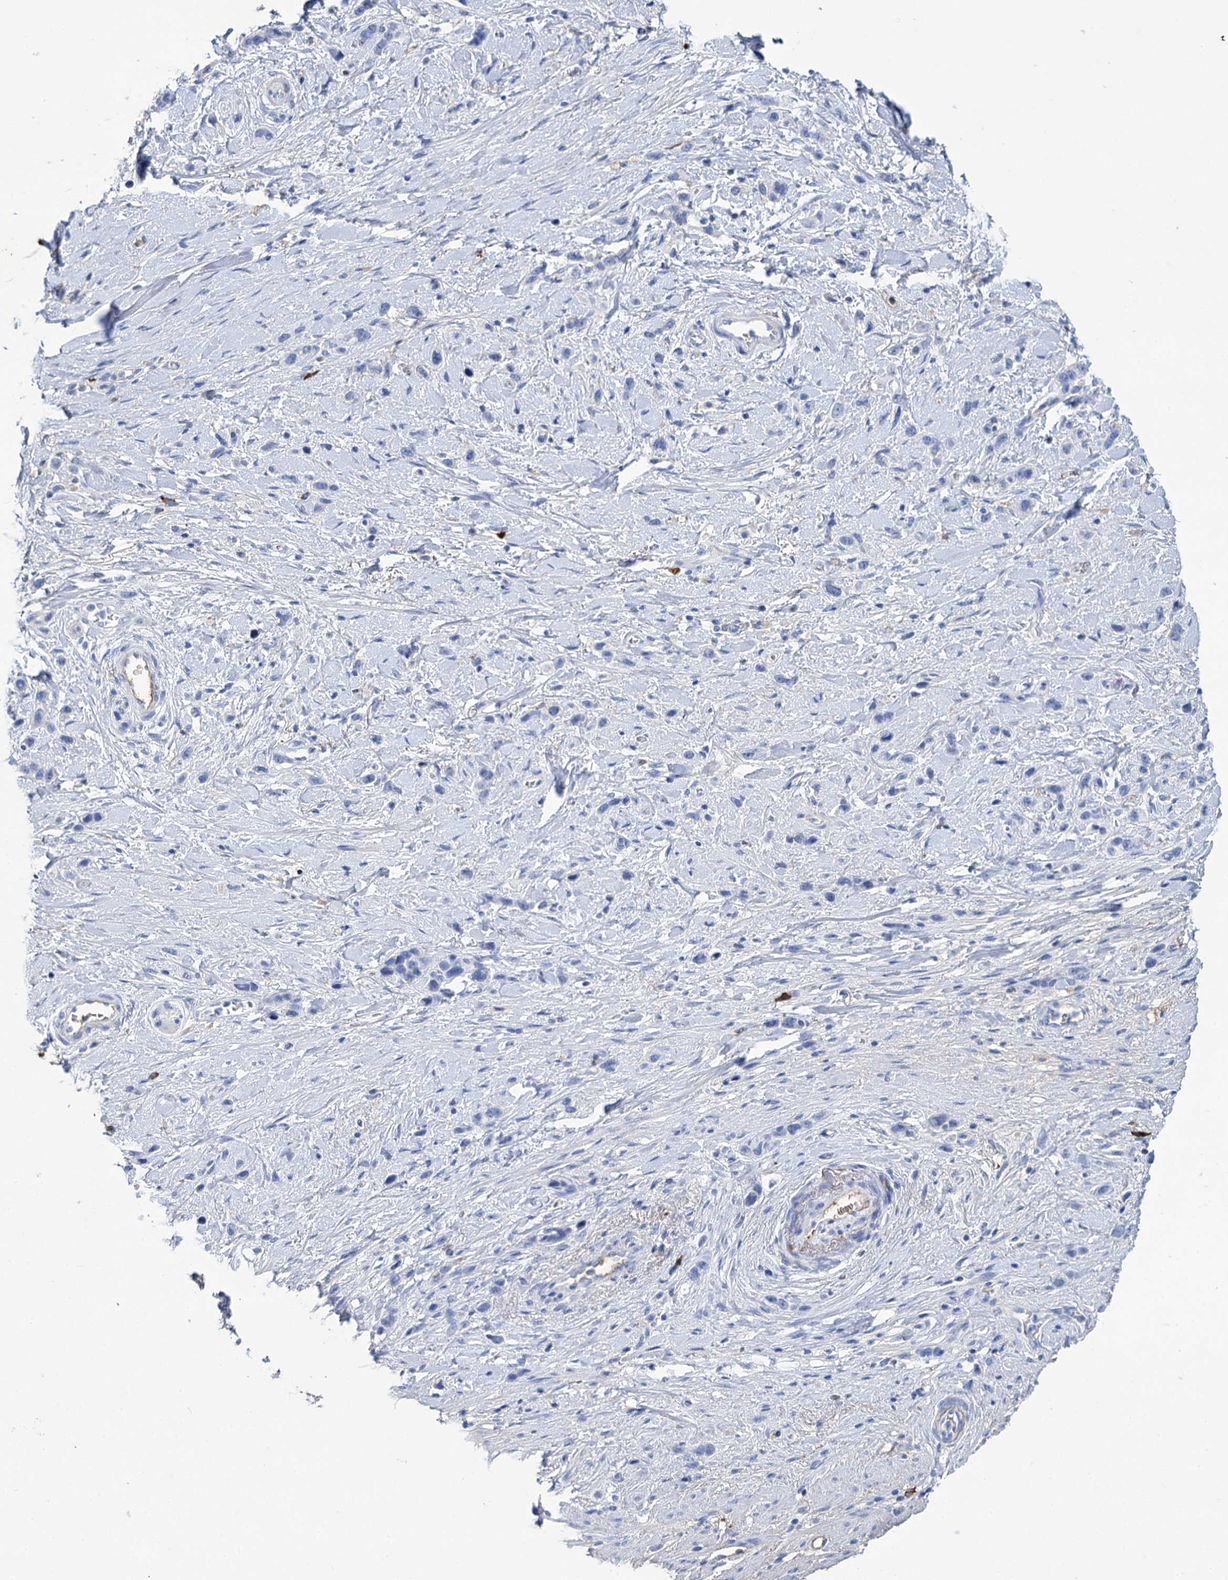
{"staining": {"intensity": "negative", "quantity": "none", "location": "none"}, "tissue": "stomach cancer", "cell_type": "Tumor cells", "image_type": "cancer", "snomed": [{"axis": "morphology", "description": "Adenocarcinoma, NOS"}, {"axis": "morphology", "description": "Adenocarcinoma, High grade"}, {"axis": "topography", "description": "Stomach, upper"}, {"axis": "topography", "description": "Stomach, lower"}], "caption": "A photomicrograph of stomach cancer (high-grade adenocarcinoma) stained for a protein exhibits no brown staining in tumor cells. Brightfield microscopy of IHC stained with DAB (3,3'-diaminobenzidine) (brown) and hematoxylin (blue), captured at high magnification.", "gene": "FBXW12", "patient": {"sex": "female", "age": 65}}